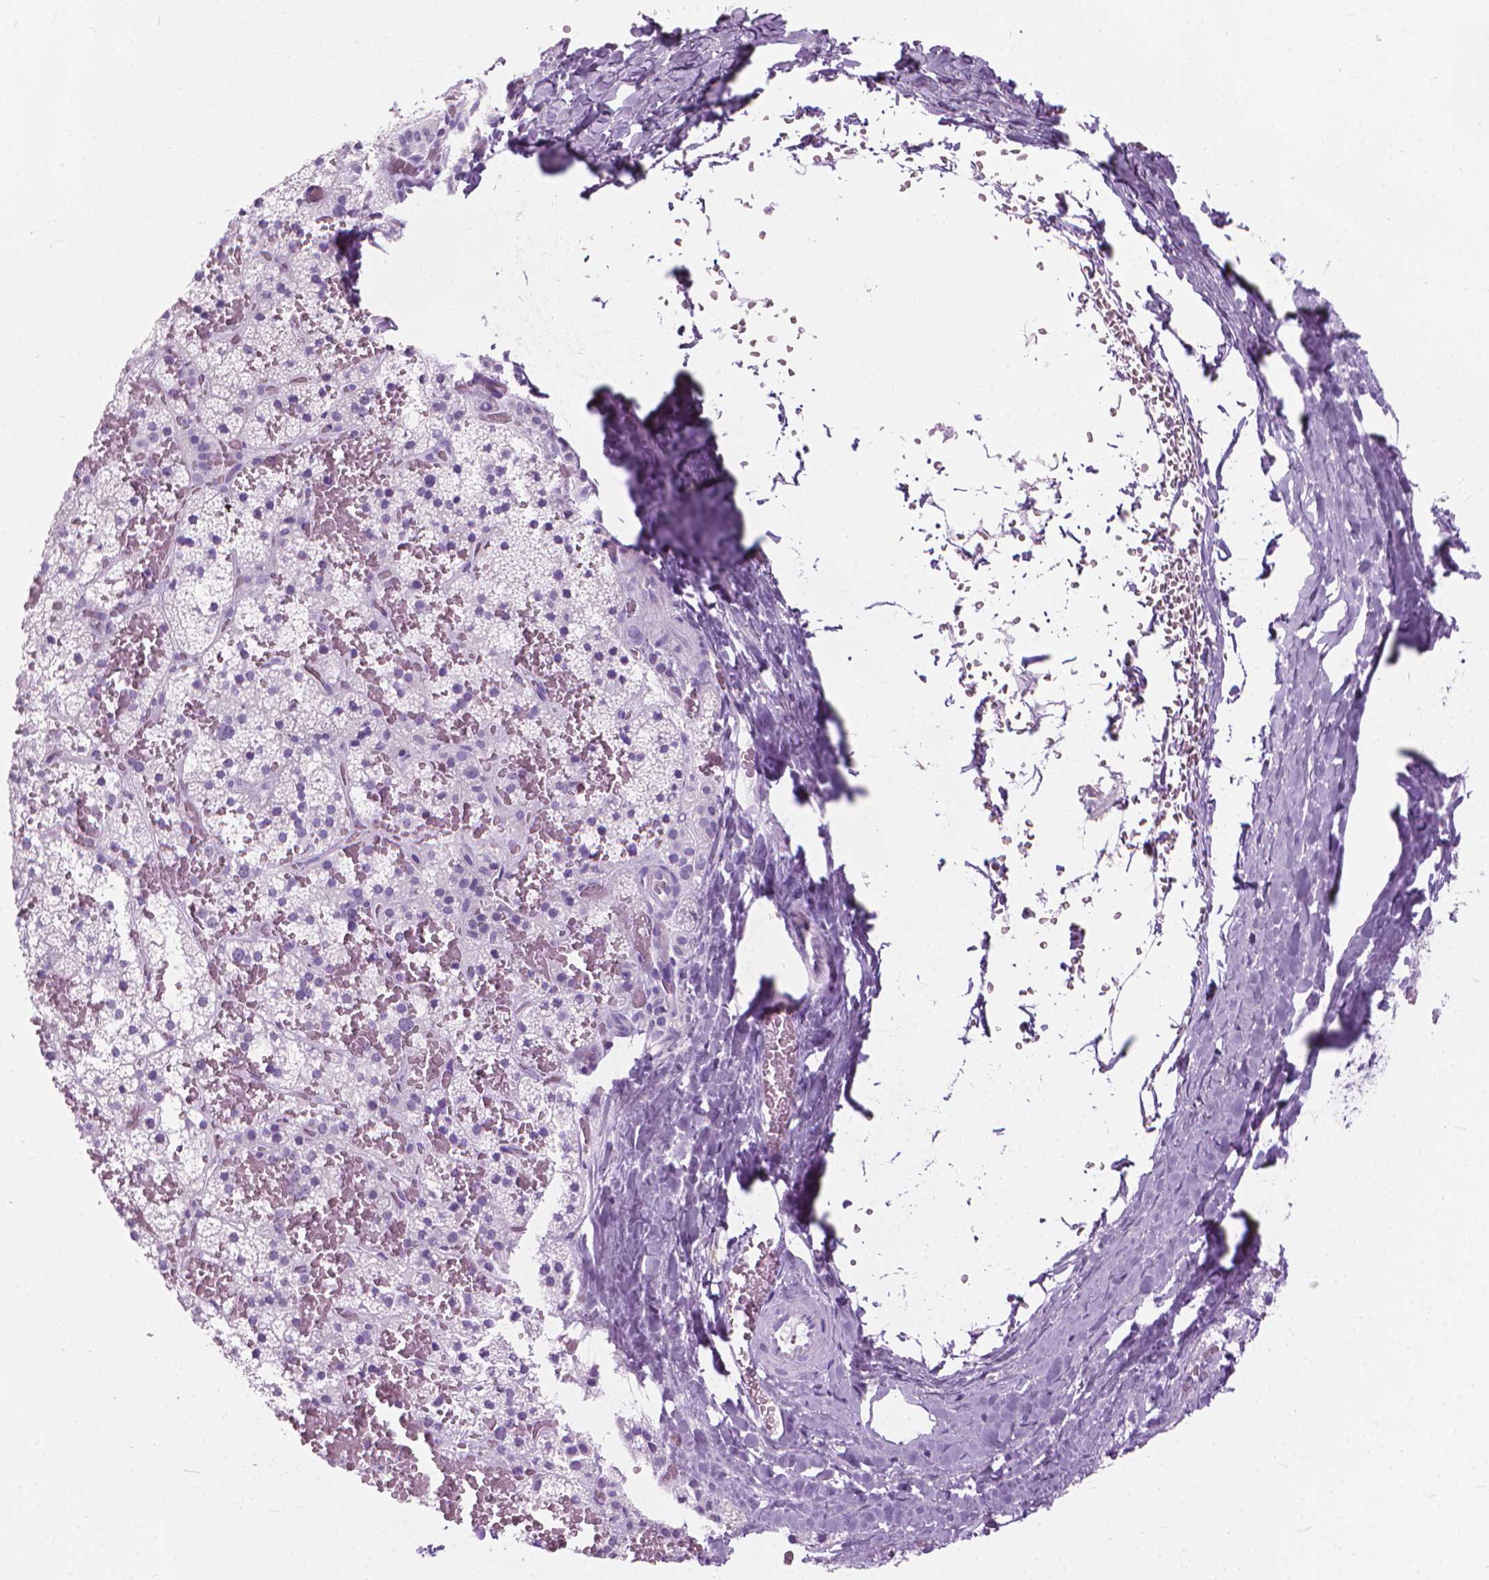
{"staining": {"intensity": "negative", "quantity": "none", "location": "none"}, "tissue": "adrenal gland", "cell_type": "Glandular cells", "image_type": "normal", "snomed": [{"axis": "morphology", "description": "Normal tissue, NOS"}, {"axis": "topography", "description": "Adrenal gland"}], "caption": "Immunohistochemistry (IHC) of benign adrenal gland shows no expression in glandular cells. Nuclei are stained in blue.", "gene": "HTR2B", "patient": {"sex": "male", "age": 53}}